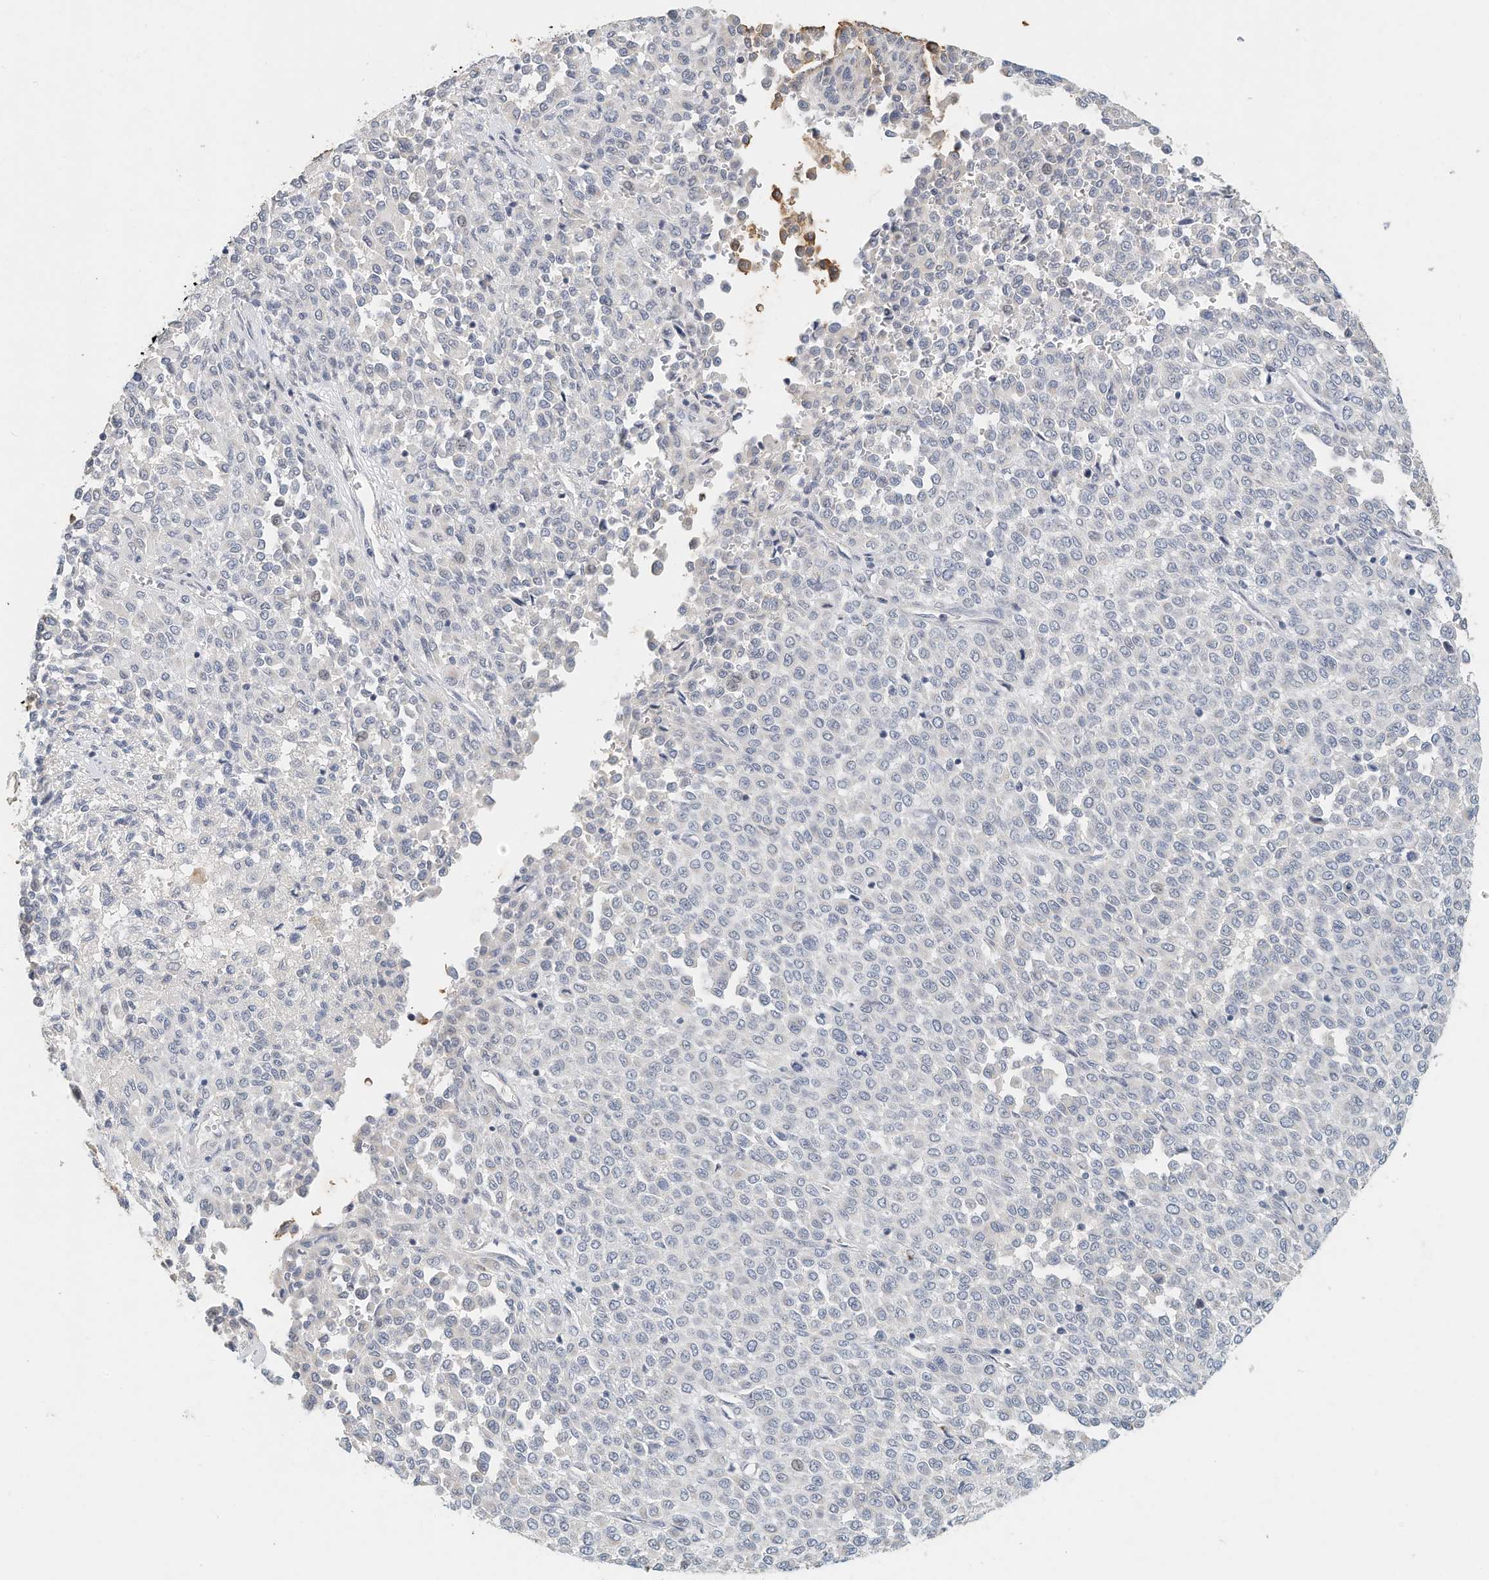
{"staining": {"intensity": "negative", "quantity": "none", "location": "none"}, "tissue": "melanoma", "cell_type": "Tumor cells", "image_type": "cancer", "snomed": [{"axis": "morphology", "description": "Malignant melanoma, Metastatic site"}, {"axis": "topography", "description": "Pancreas"}], "caption": "The immunohistochemistry (IHC) micrograph has no significant staining in tumor cells of malignant melanoma (metastatic site) tissue. (DAB (3,3'-diaminobenzidine) immunohistochemistry, high magnification).", "gene": "MICAL1", "patient": {"sex": "female", "age": 30}}